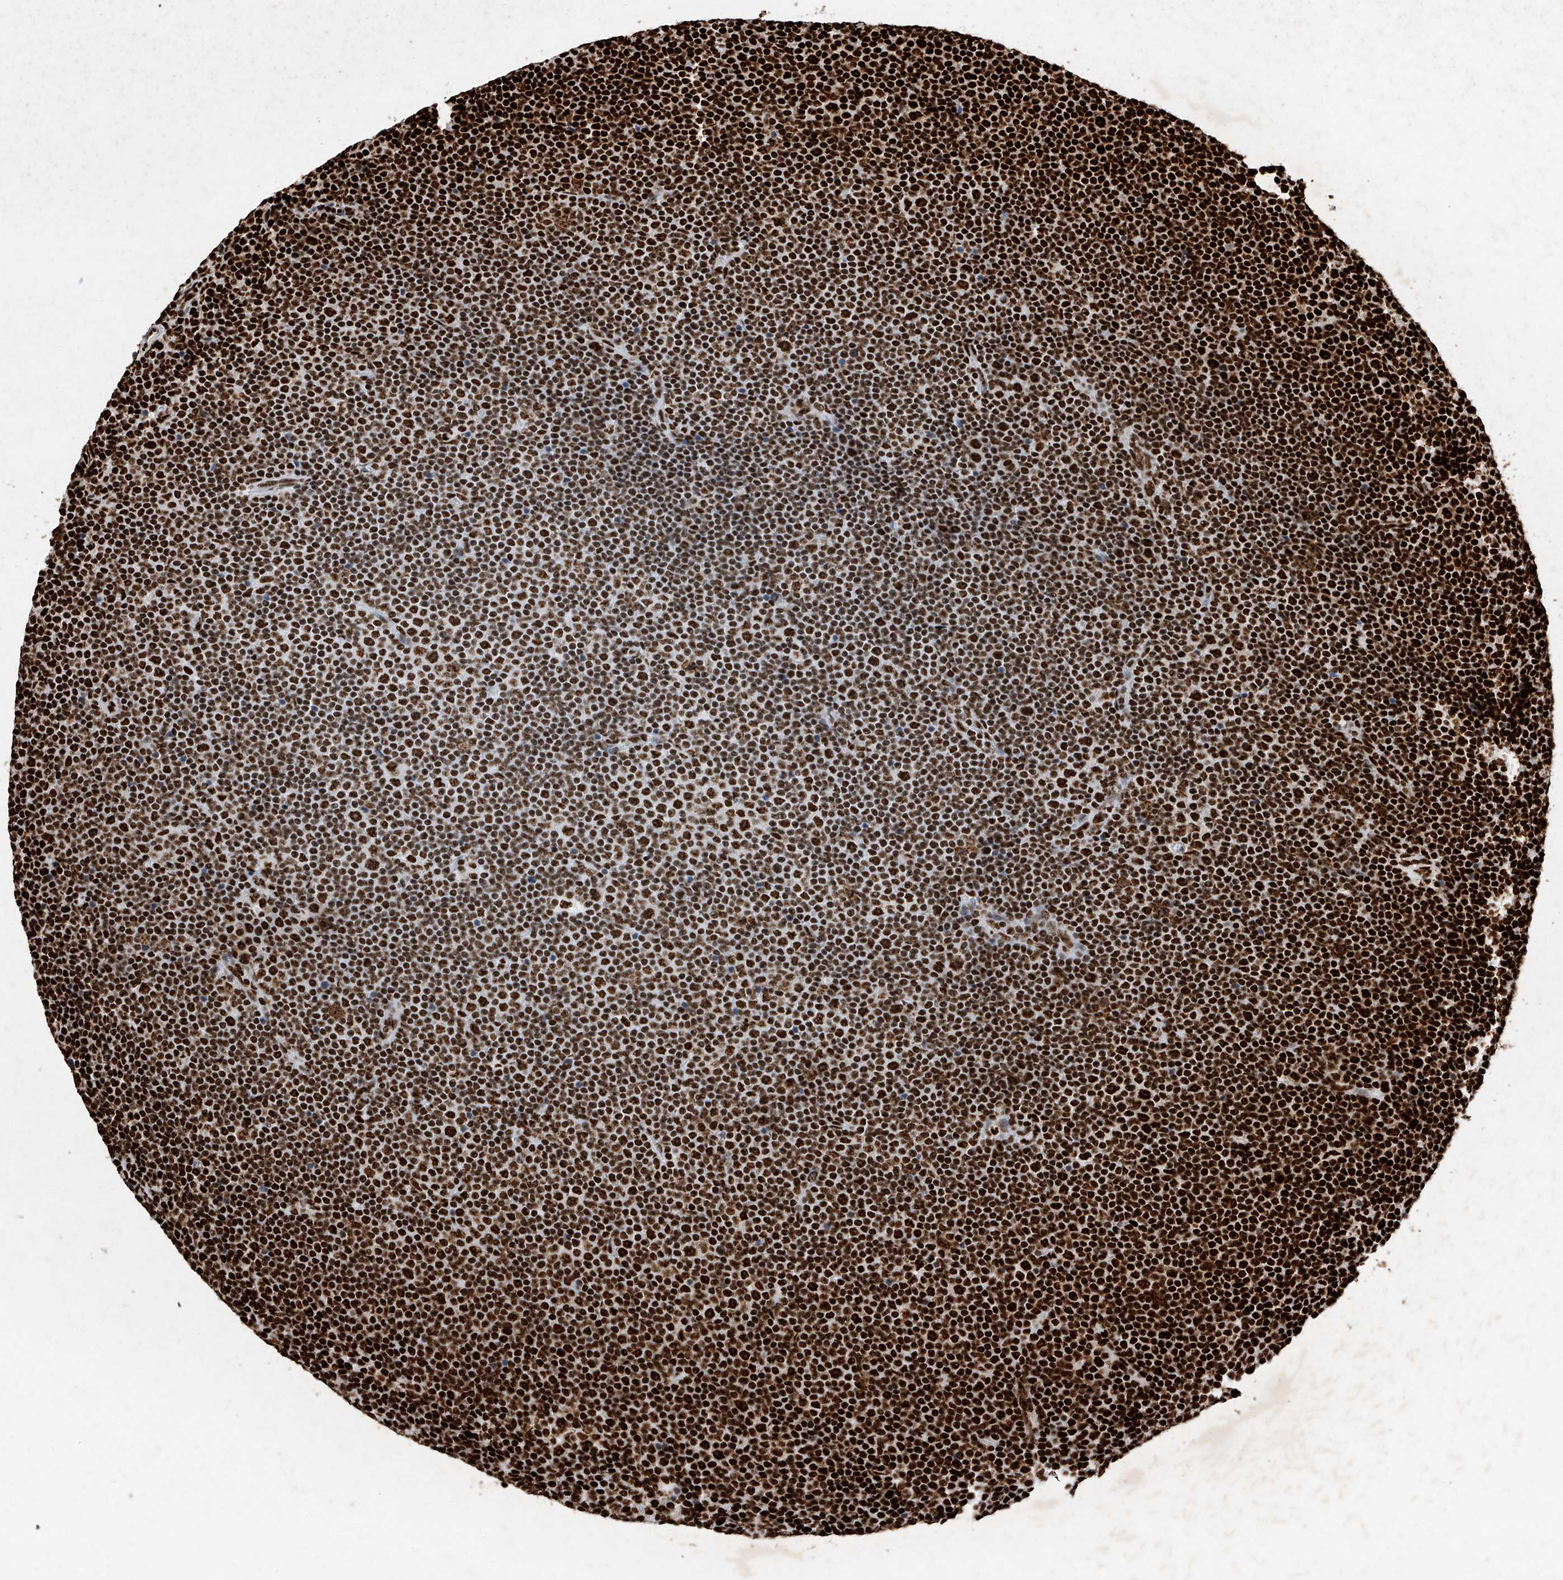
{"staining": {"intensity": "strong", "quantity": ">75%", "location": "nuclear"}, "tissue": "lymphoma", "cell_type": "Tumor cells", "image_type": "cancer", "snomed": [{"axis": "morphology", "description": "Malignant lymphoma, non-Hodgkin's type, Low grade"}, {"axis": "topography", "description": "Lymph node"}], "caption": "High-magnification brightfield microscopy of lymphoma stained with DAB (3,3'-diaminobenzidine) (brown) and counterstained with hematoxylin (blue). tumor cells exhibit strong nuclear expression is seen in about>75% of cells. (IHC, brightfield microscopy, high magnification).", "gene": "SRSF6", "patient": {"sex": "female", "age": 67}}